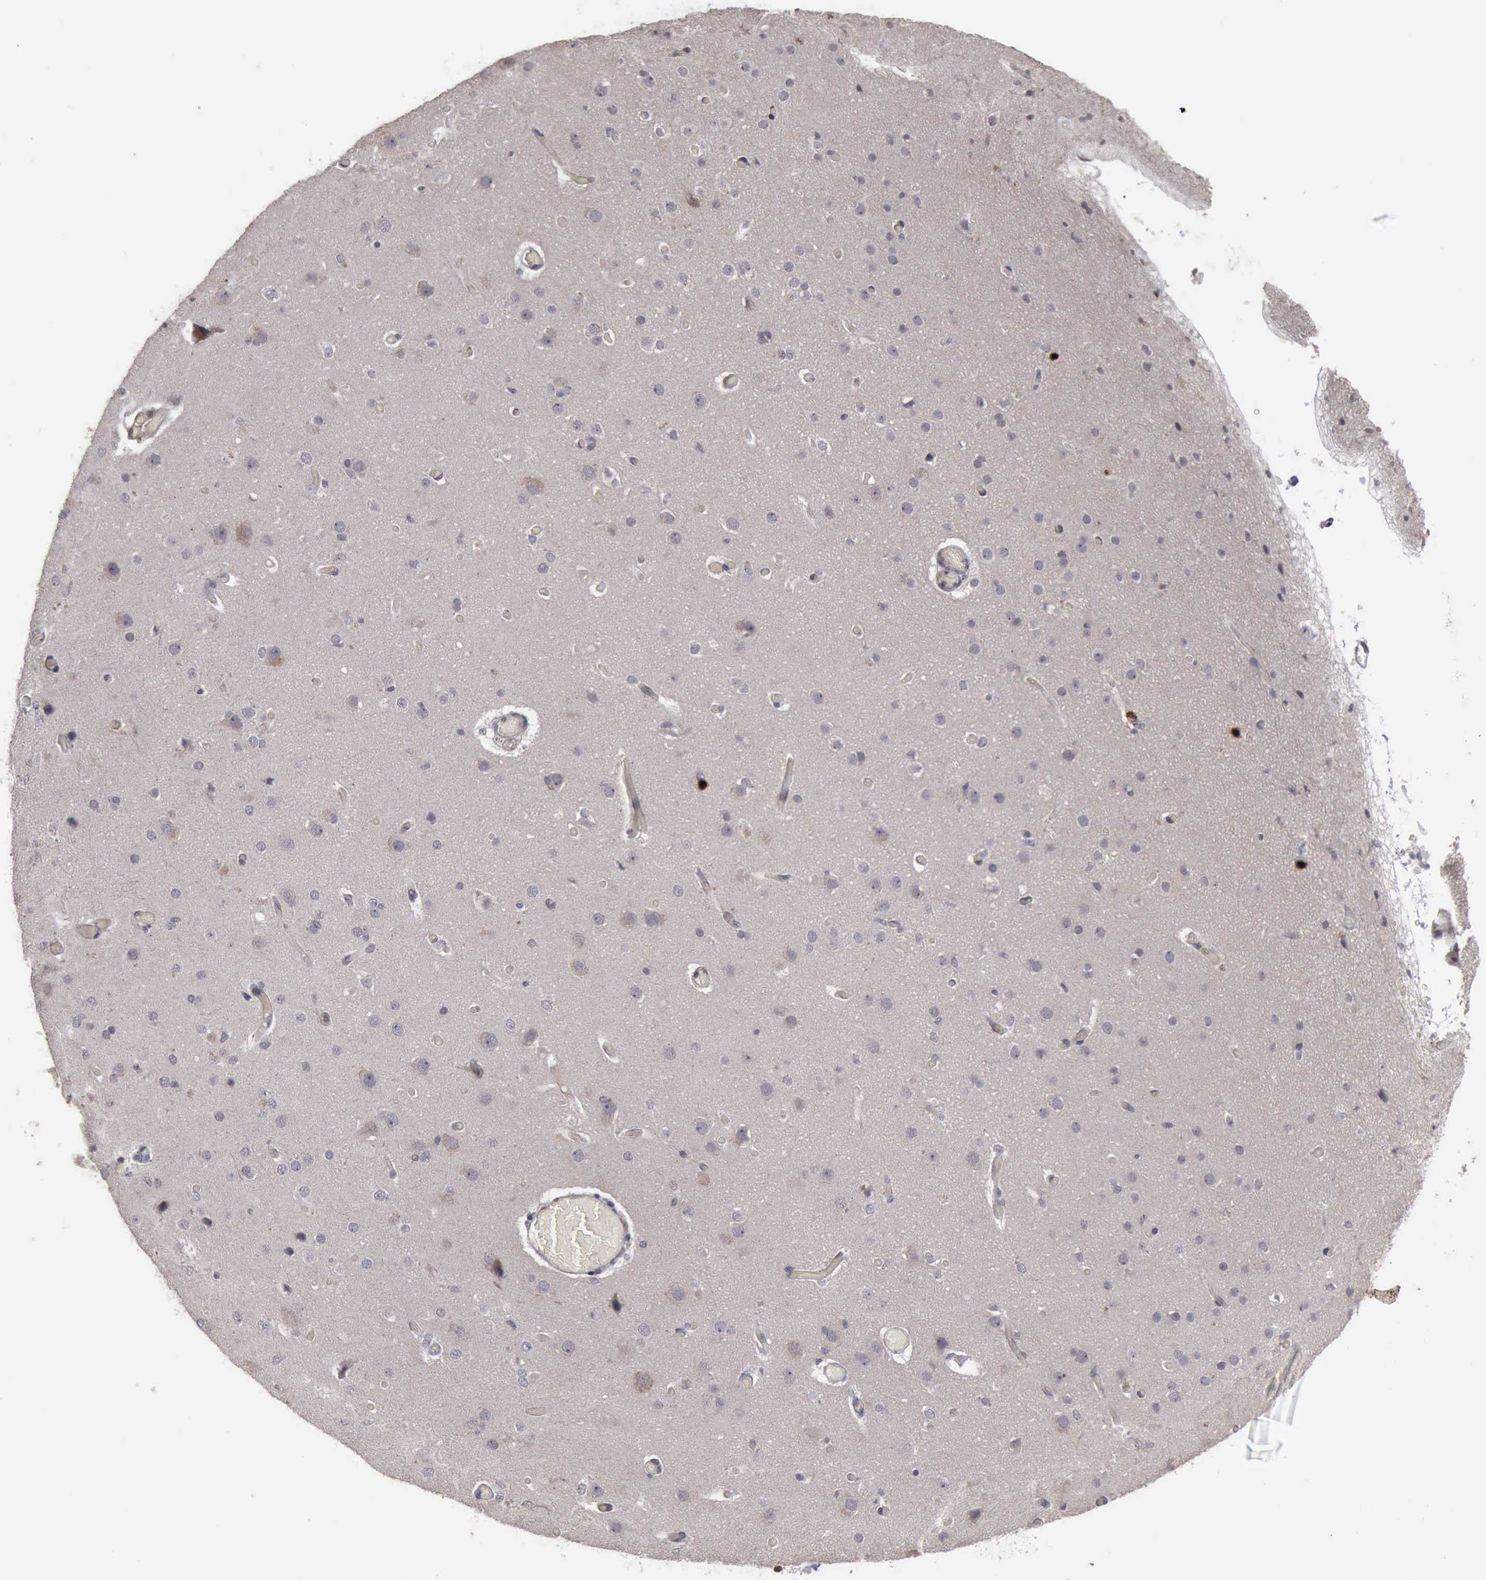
{"staining": {"intensity": "weak", "quantity": ">75%", "location": "cytoplasmic/membranous"}, "tissue": "cerebral cortex", "cell_type": "Endothelial cells", "image_type": "normal", "snomed": [{"axis": "morphology", "description": "Normal tissue, NOS"}, {"axis": "morphology", "description": "Glioma, malignant, High grade"}, {"axis": "topography", "description": "Cerebral cortex"}], "caption": "Weak cytoplasmic/membranous protein expression is seen in about >75% of endothelial cells in cerebral cortex.", "gene": "MMP9", "patient": {"sex": "male", "age": 77}}